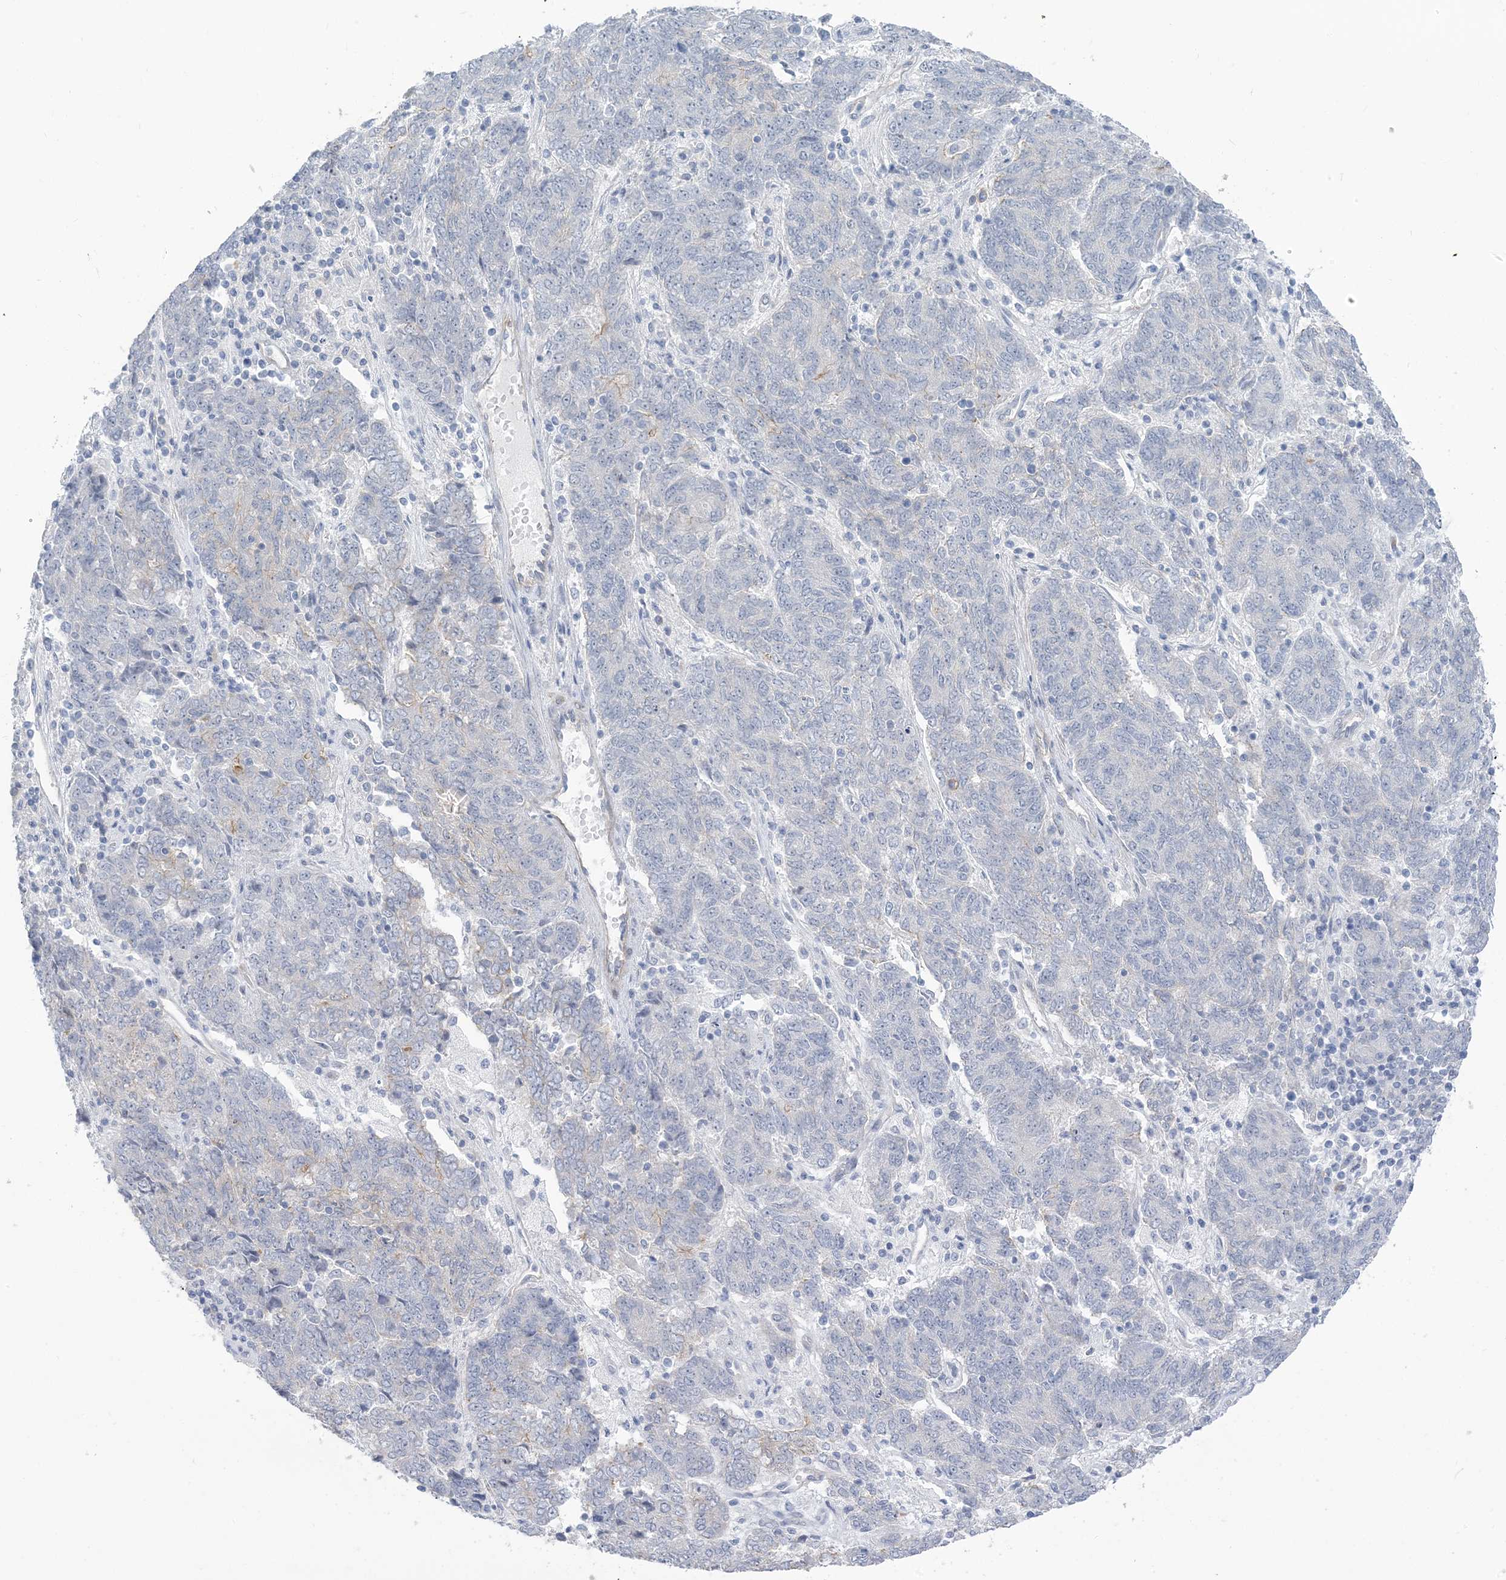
{"staining": {"intensity": "negative", "quantity": "none", "location": "none"}, "tissue": "endometrial cancer", "cell_type": "Tumor cells", "image_type": "cancer", "snomed": [{"axis": "morphology", "description": "Adenocarcinoma, NOS"}, {"axis": "topography", "description": "Endometrium"}], "caption": "Photomicrograph shows no significant protein staining in tumor cells of adenocarcinoma (endometrial).", "gene": "IL36B", "patient": {"sex": "female", "age": 80}}